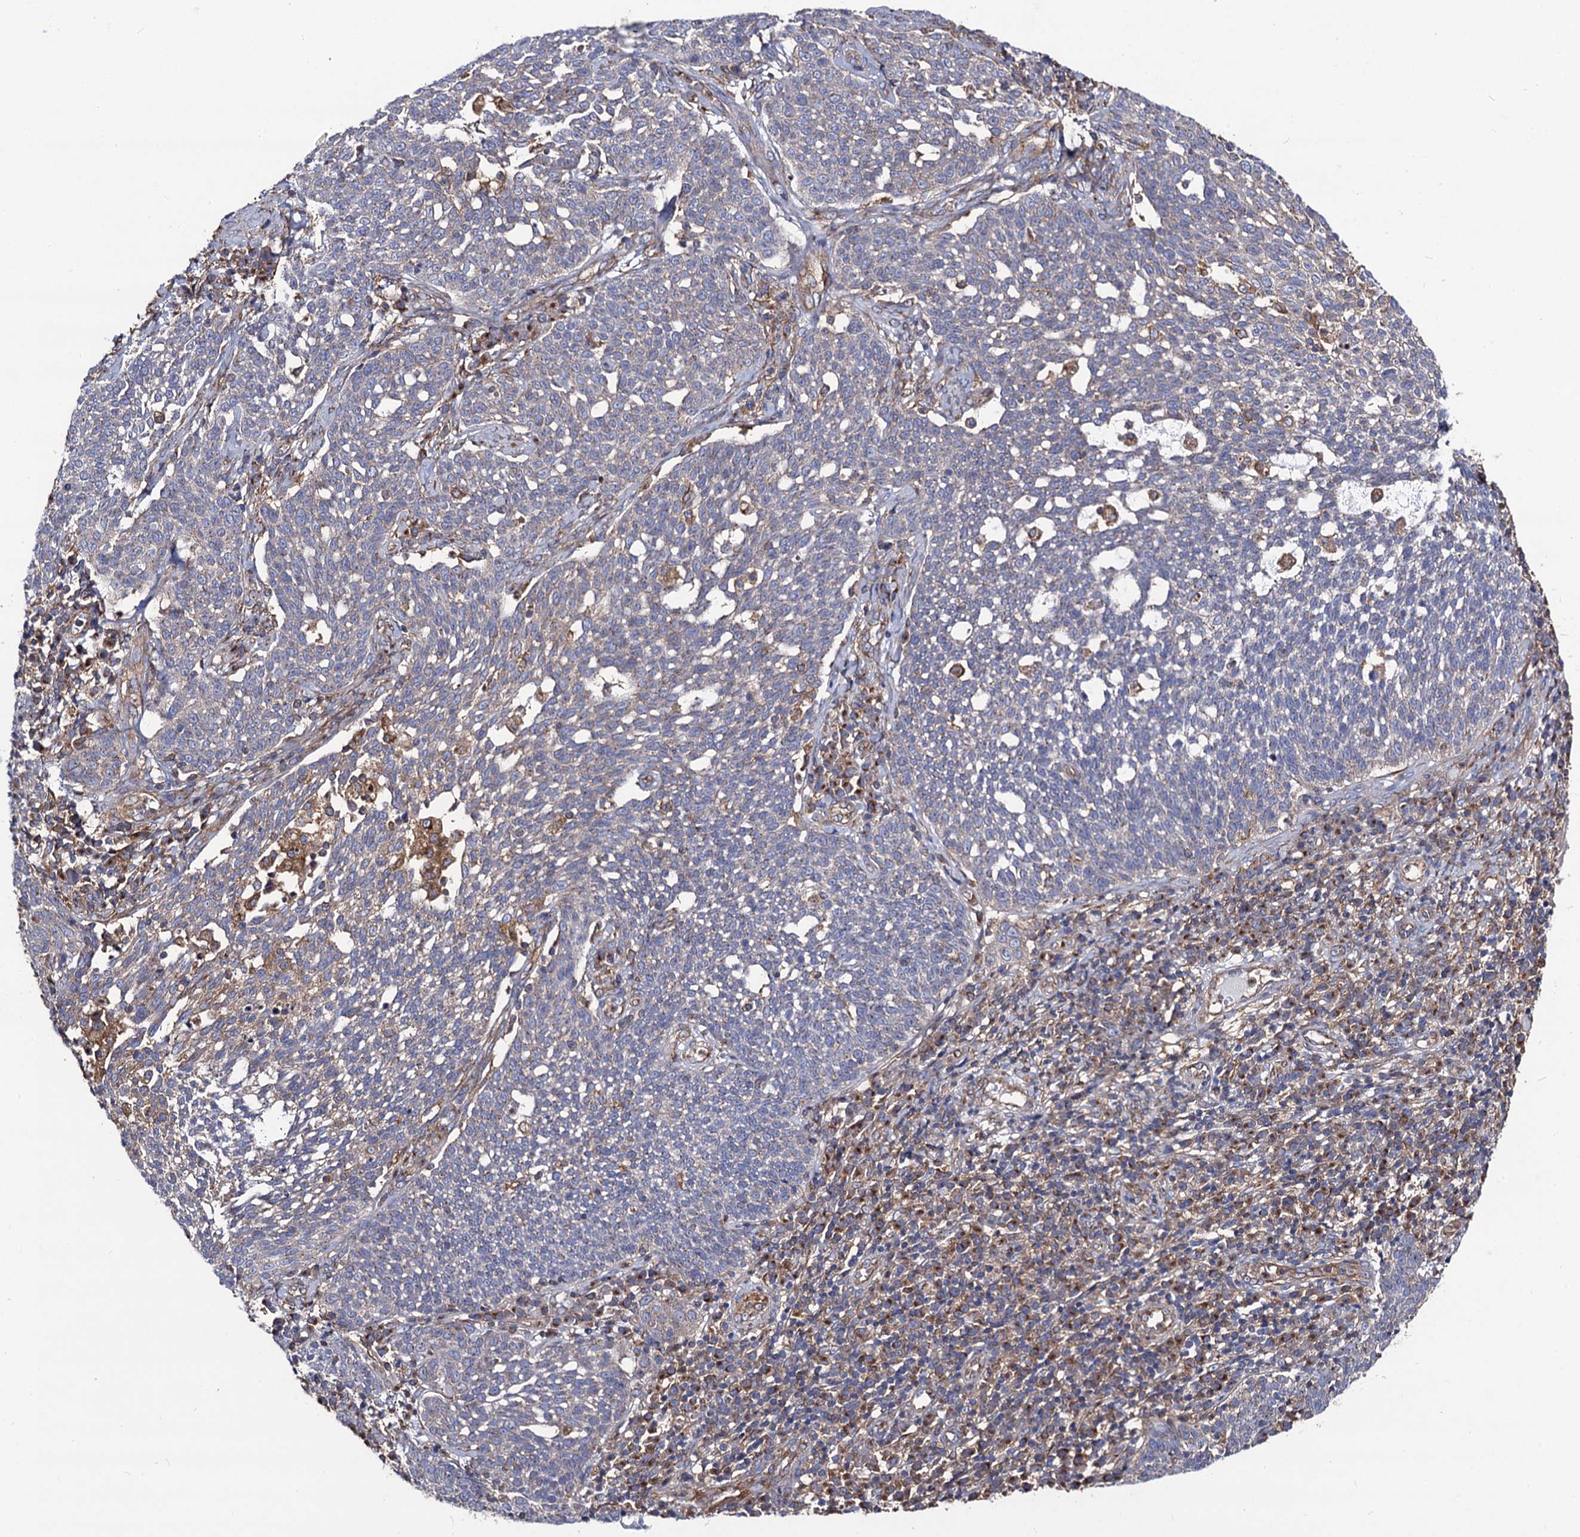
{"staining": {"intensity": "negative", "quantity": "none", "location": "none"}, "tissue": "cervical cancer", "cell_type": "Tumor cells", "image_type": "cancer", "snomed": [{"axis": "morphology", "description": "Squamous cell carcinoma, NOS"}, {"axis": "topography", "description": "Cervix"}], "caption": "There is no significant staining in tumor cells of cervical cancer. The staining is performed using DAB (3,3'-diaminobenzidine) brown chromogen with nuclei counter-stained in using hematoxylin.", "gene": "DYDC1", "patient": {"sex": "female", "age": 34}}